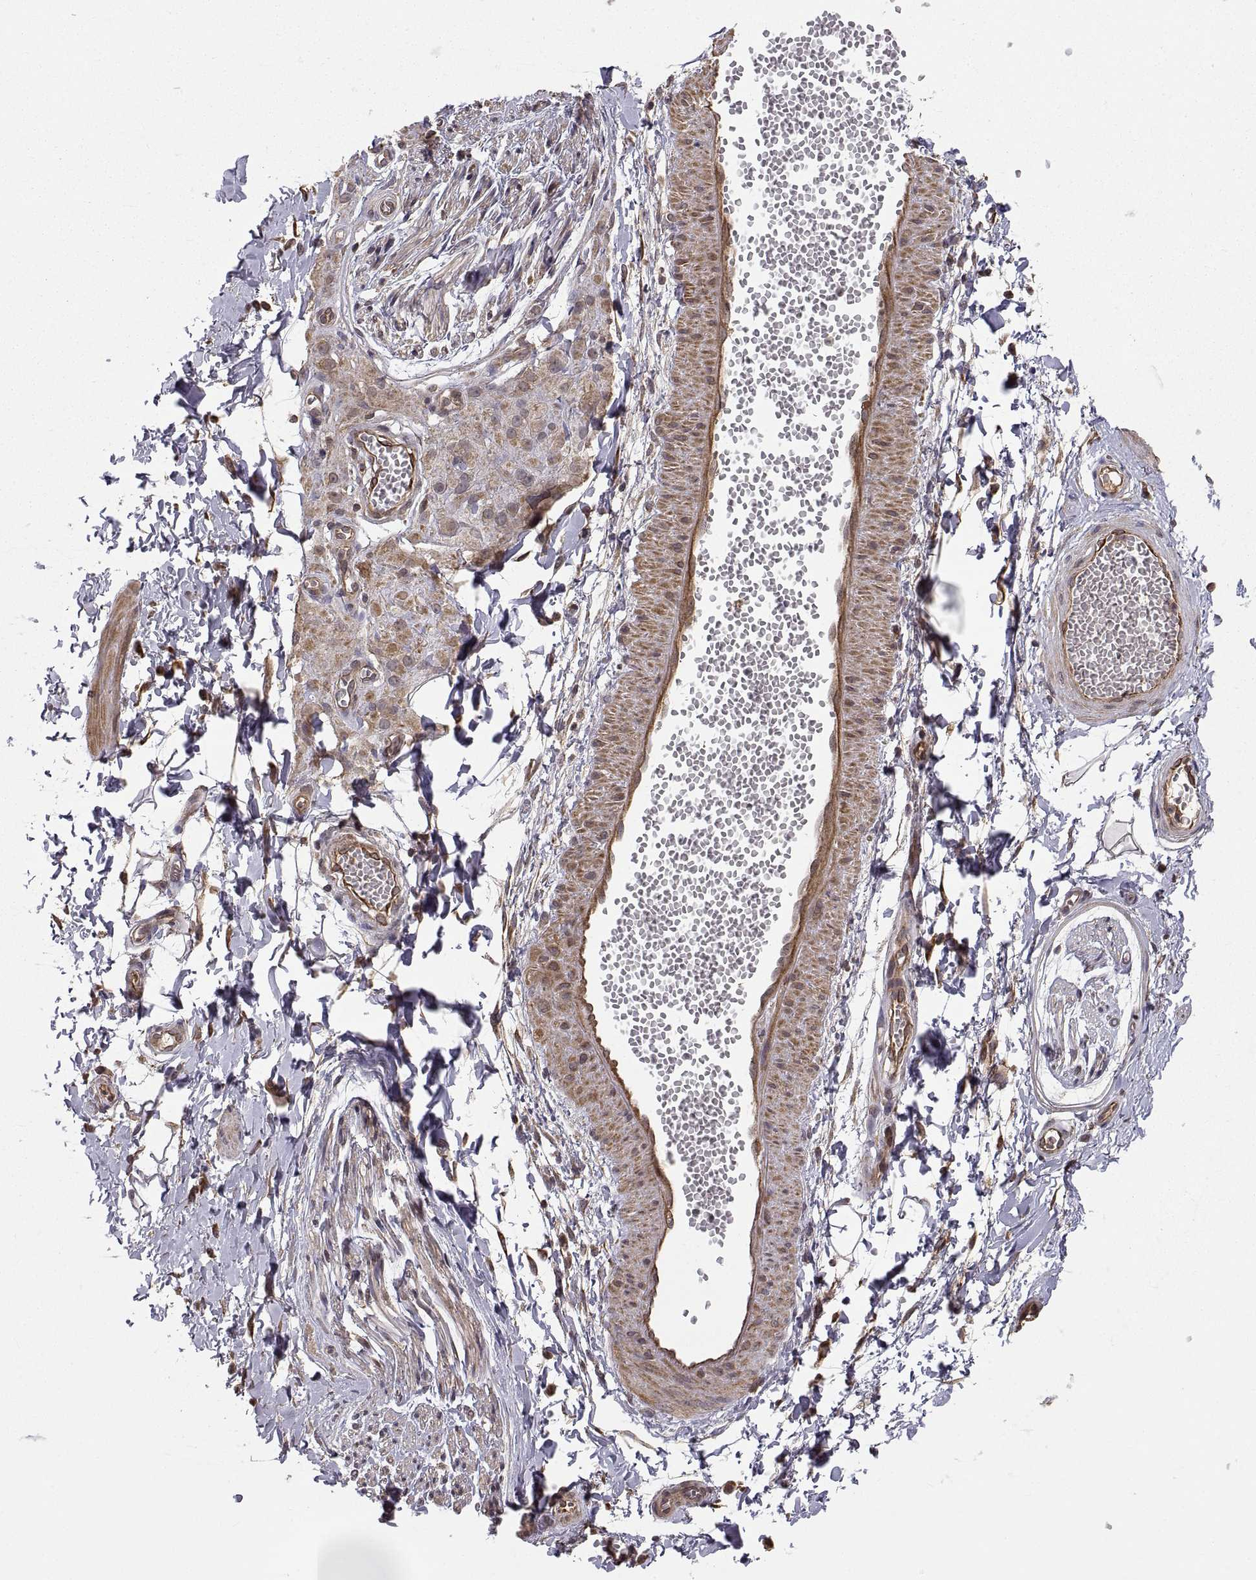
{"staining": {"intensity": "weak", "quantity": ">75%", "location": "cytoplasmic/membranous"}, "tissue": "adipose tissue", "cell_type": "Adipocytes", "image_type": "normal", "snomed": [{"axis": "morphology", "description": "Normal tissue, NOS"}, {"axis": "topography", "description": "Smooth muscle"}, {"axis": "topography", "description": "Peripheral nerve tissue"}], "caption": "The image exhibits immunohistochemical staining of benign adipose tissue. There is weak cytoplasmic/membranous staining is seen in approximately >75% of adipocytes.", "gene": "ABL2", "patient": {"sex": "male", "age": 22}}